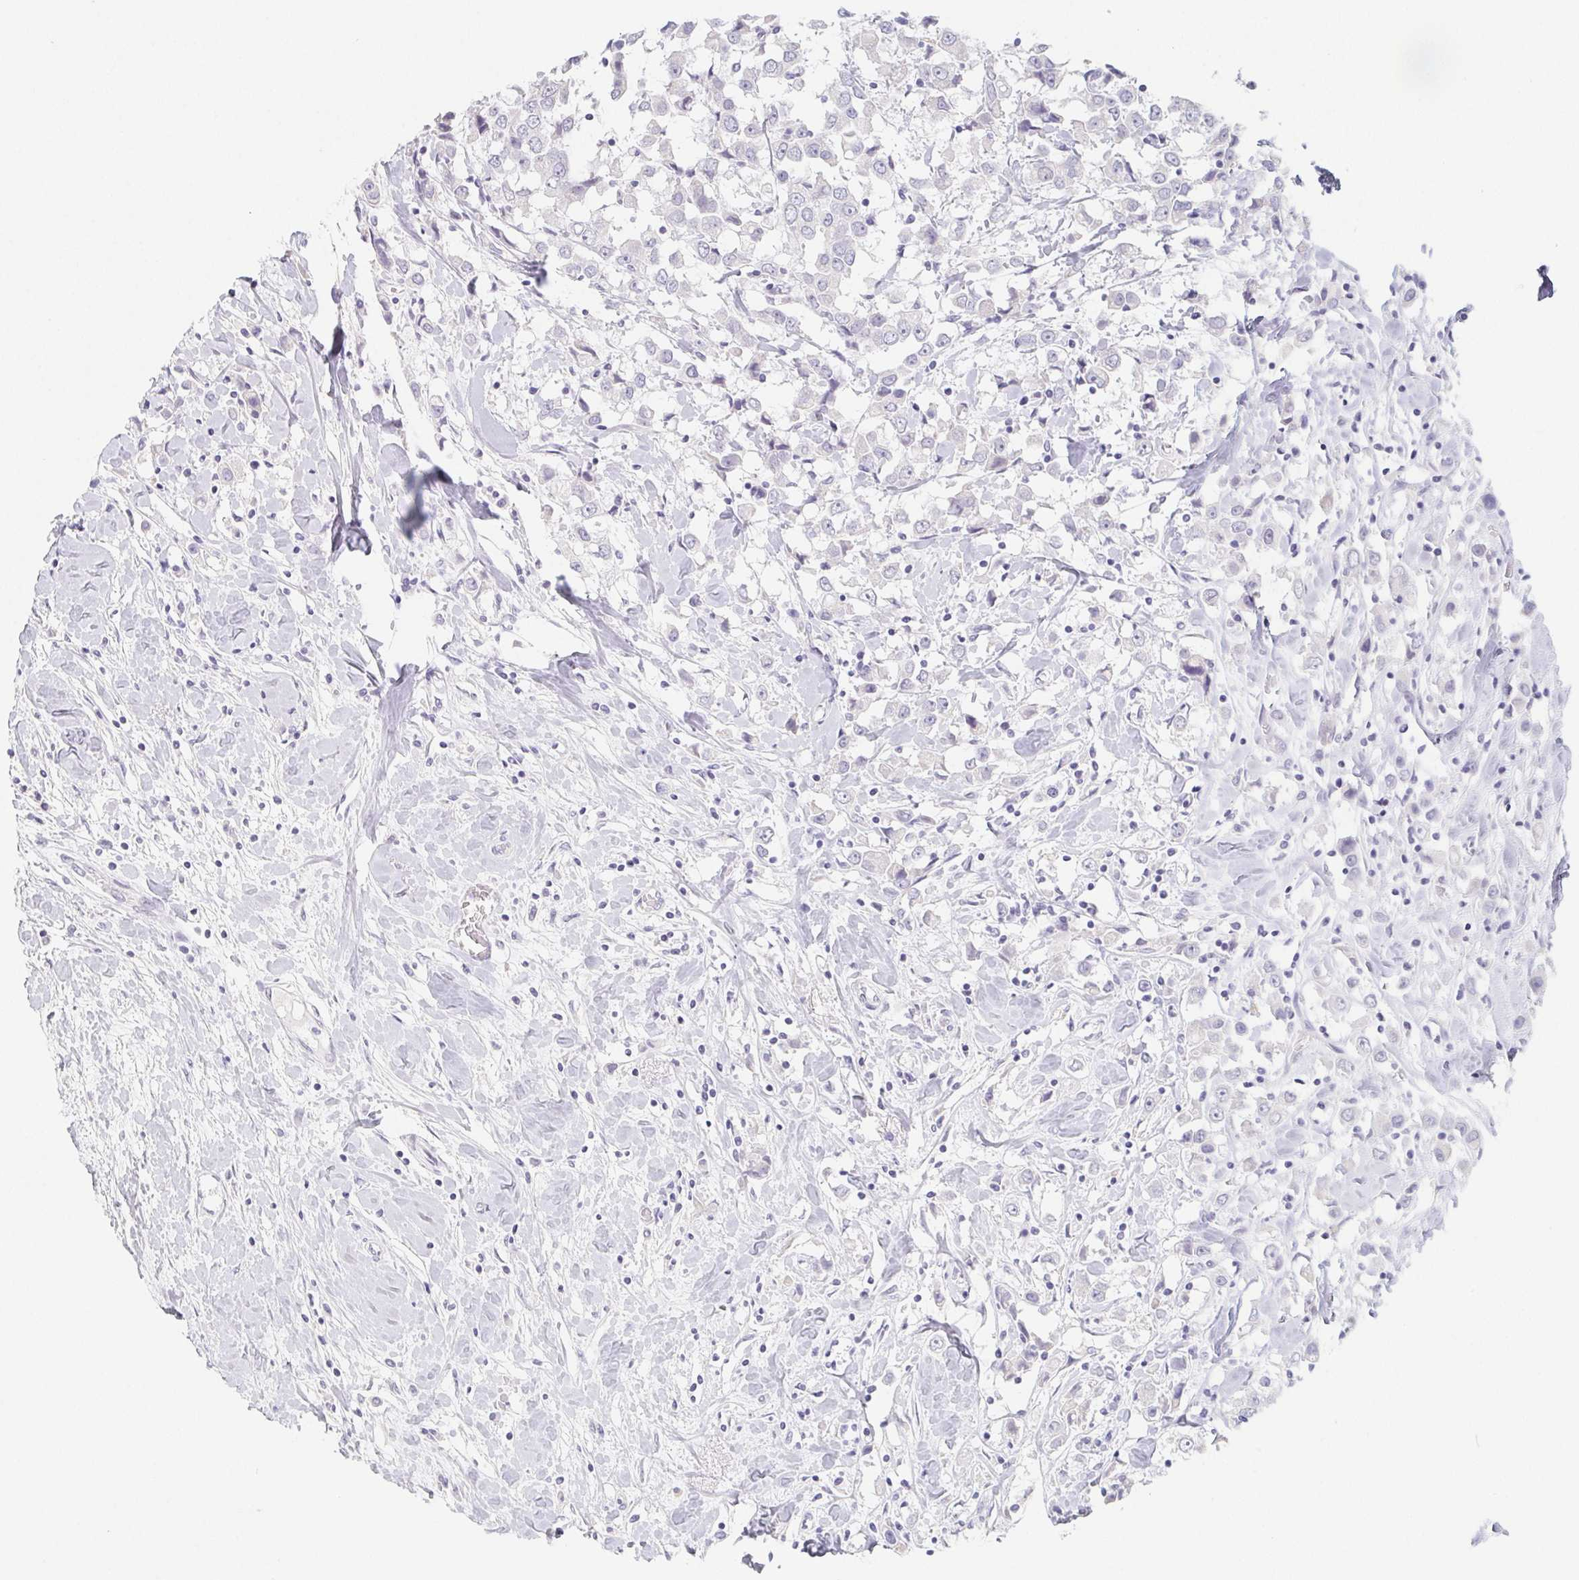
{"staining": {"intensity": "negative", "quantity": "none", "location": "none"}, "tissue": "breast cancer", "cell_type": "Tumor cells", "image_type": "cancer", "snomed": [{"axis": "morphology", "description": "Duct carcinoma"}, {"axis": "topography", "description": "Breast"}], "caption": "DAB (3,3'-diaminobenzidine) immunohistochemical staining of human breast intraductal carcinoma reveals no significant expression in tumor cells.", "gene": "GLIPR1L1", "patient": {"sex": "female", "age": 61}}